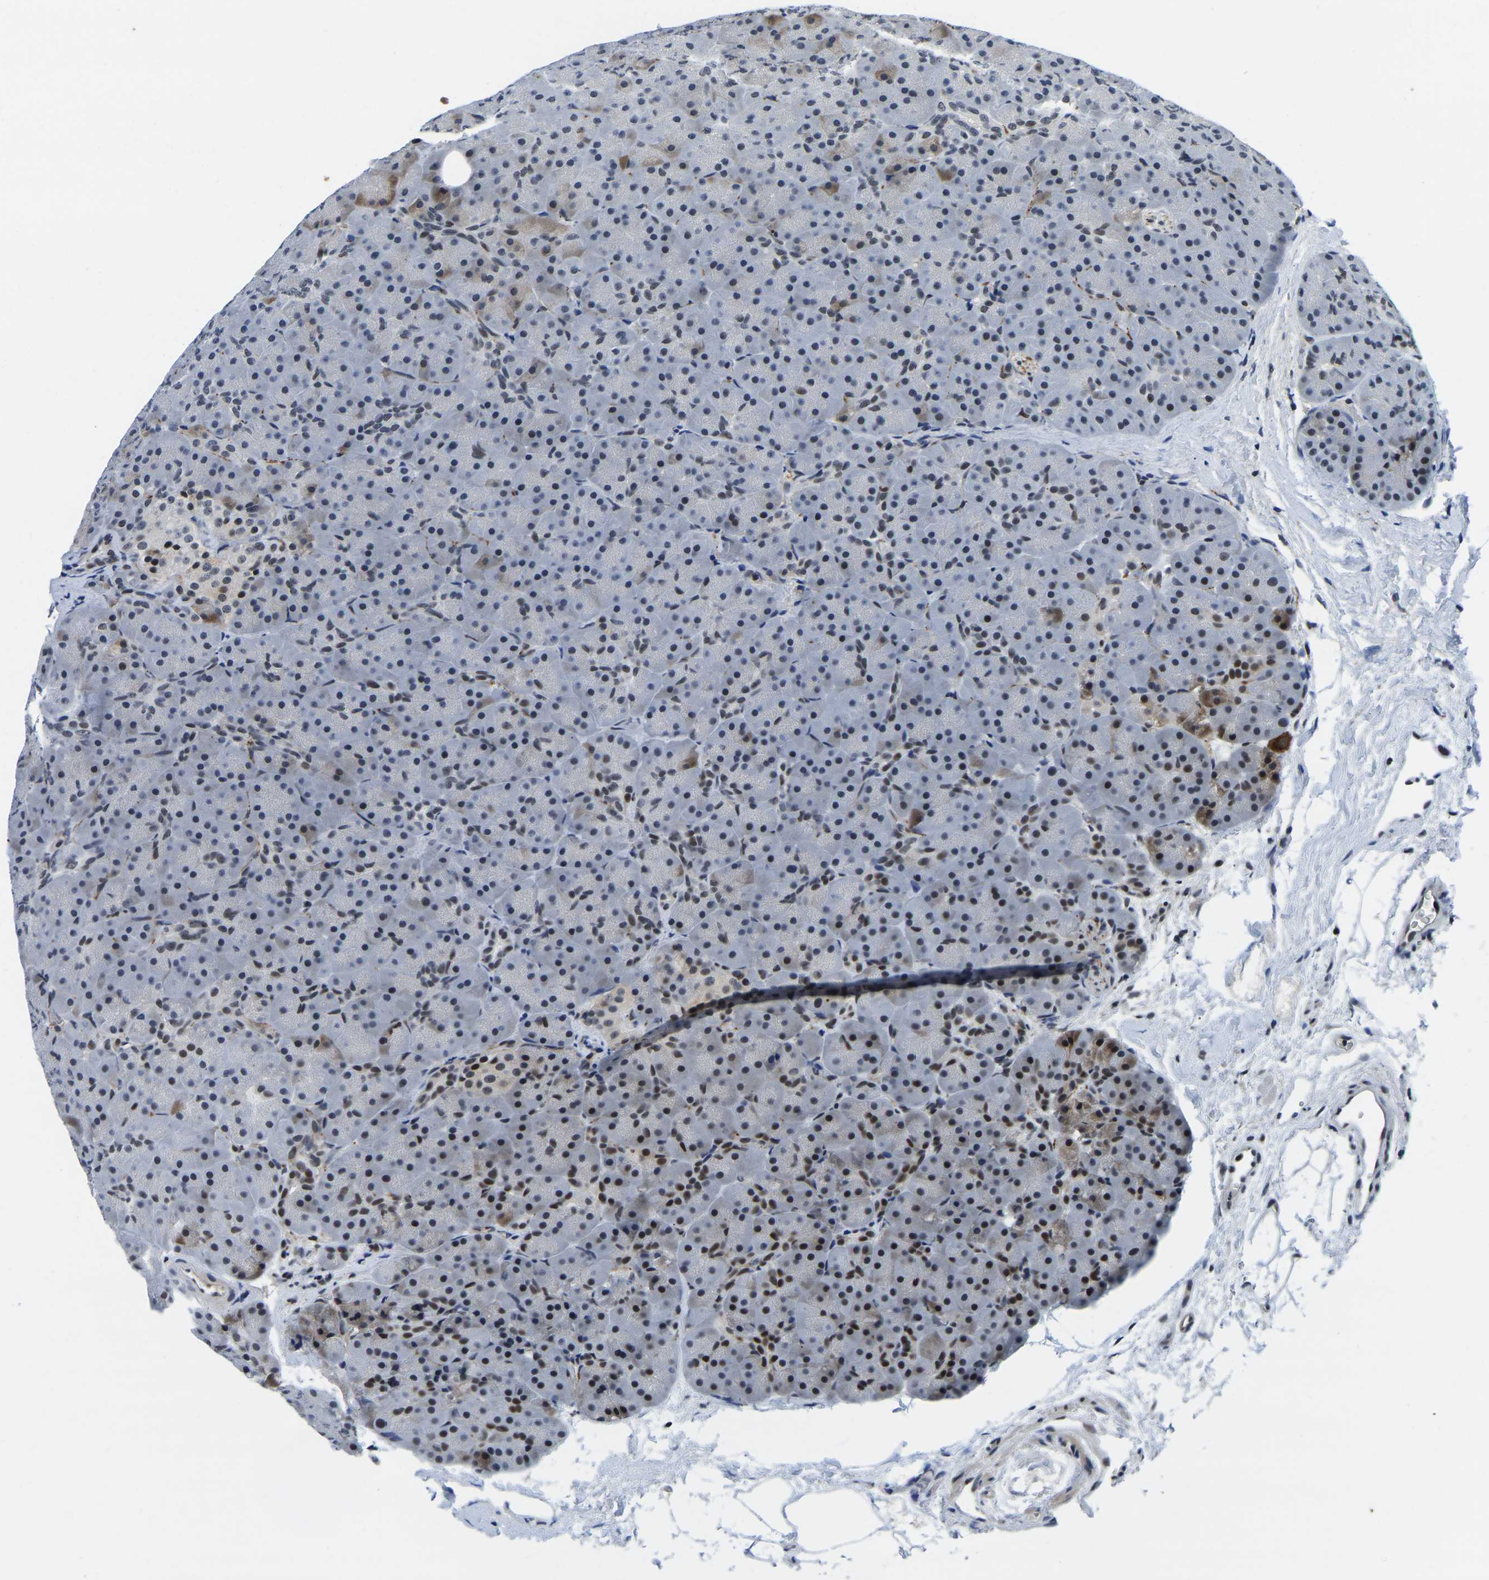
{"staining": {"intensity": "weak", "quantity": "<25%", "location": "cytoplasmic/membranous,nuclear"}, "tissue": "pancreas", "cell_type": "Exocrine glandular cells", "image_type": "normal", "snomed": [{"axis": "morphology", "description": "Normal tissue, NOS"}, {"axis": "topography", "description": "Pancreas"}], "caption": "A high-resolution histopathology image shows immunohistochemistry staining of benign pancreas, which displays no significant expression in exocrine glandular cells. (Immunohistochemistry, brightfield microscopy, high magnification).", "gene": "POLDIP3", "patient": {"sex": "male", "age": 66}}